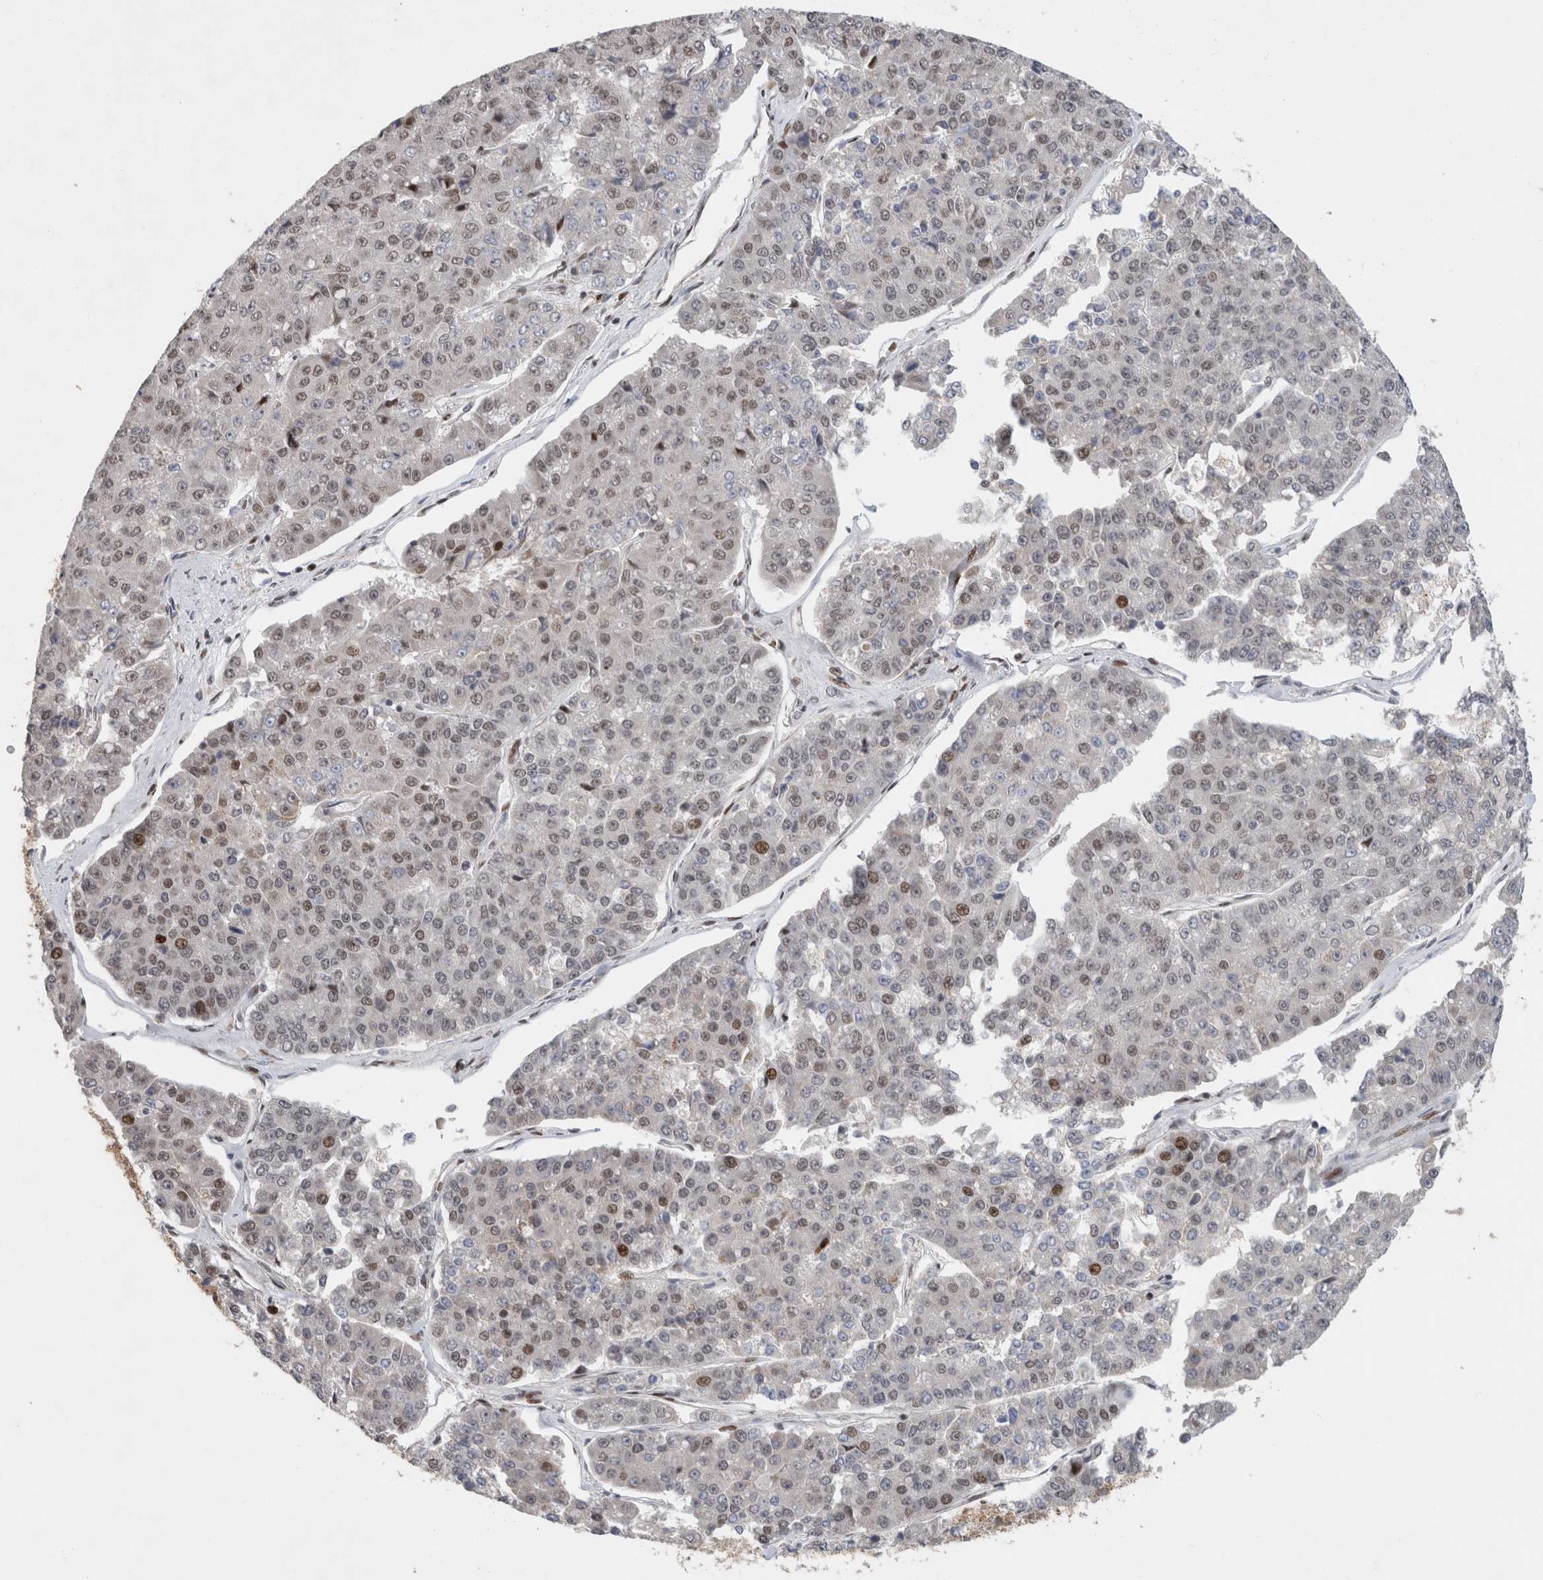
{"staining": {"intensity": "moderate", "quantity": "<25%", "location": "nuclear"}, "tissue": "pancreatic cancer", "cell_type": "Tumor cells", "image_type": "cancer", "snomed": [{"axis": "morphology", "description": "Adenocarcinoma, NOS"}, {"axis": "topography", "description": "Pancreas"}], "caption": "IHC image of pancreatic cancer stained for a protein (brown), which shows low levels of moderate nuclear positivity in approximately <25% of tumor cells.", "gene": "C8orf58", "patient": {"sex": "male", "age": 50}}